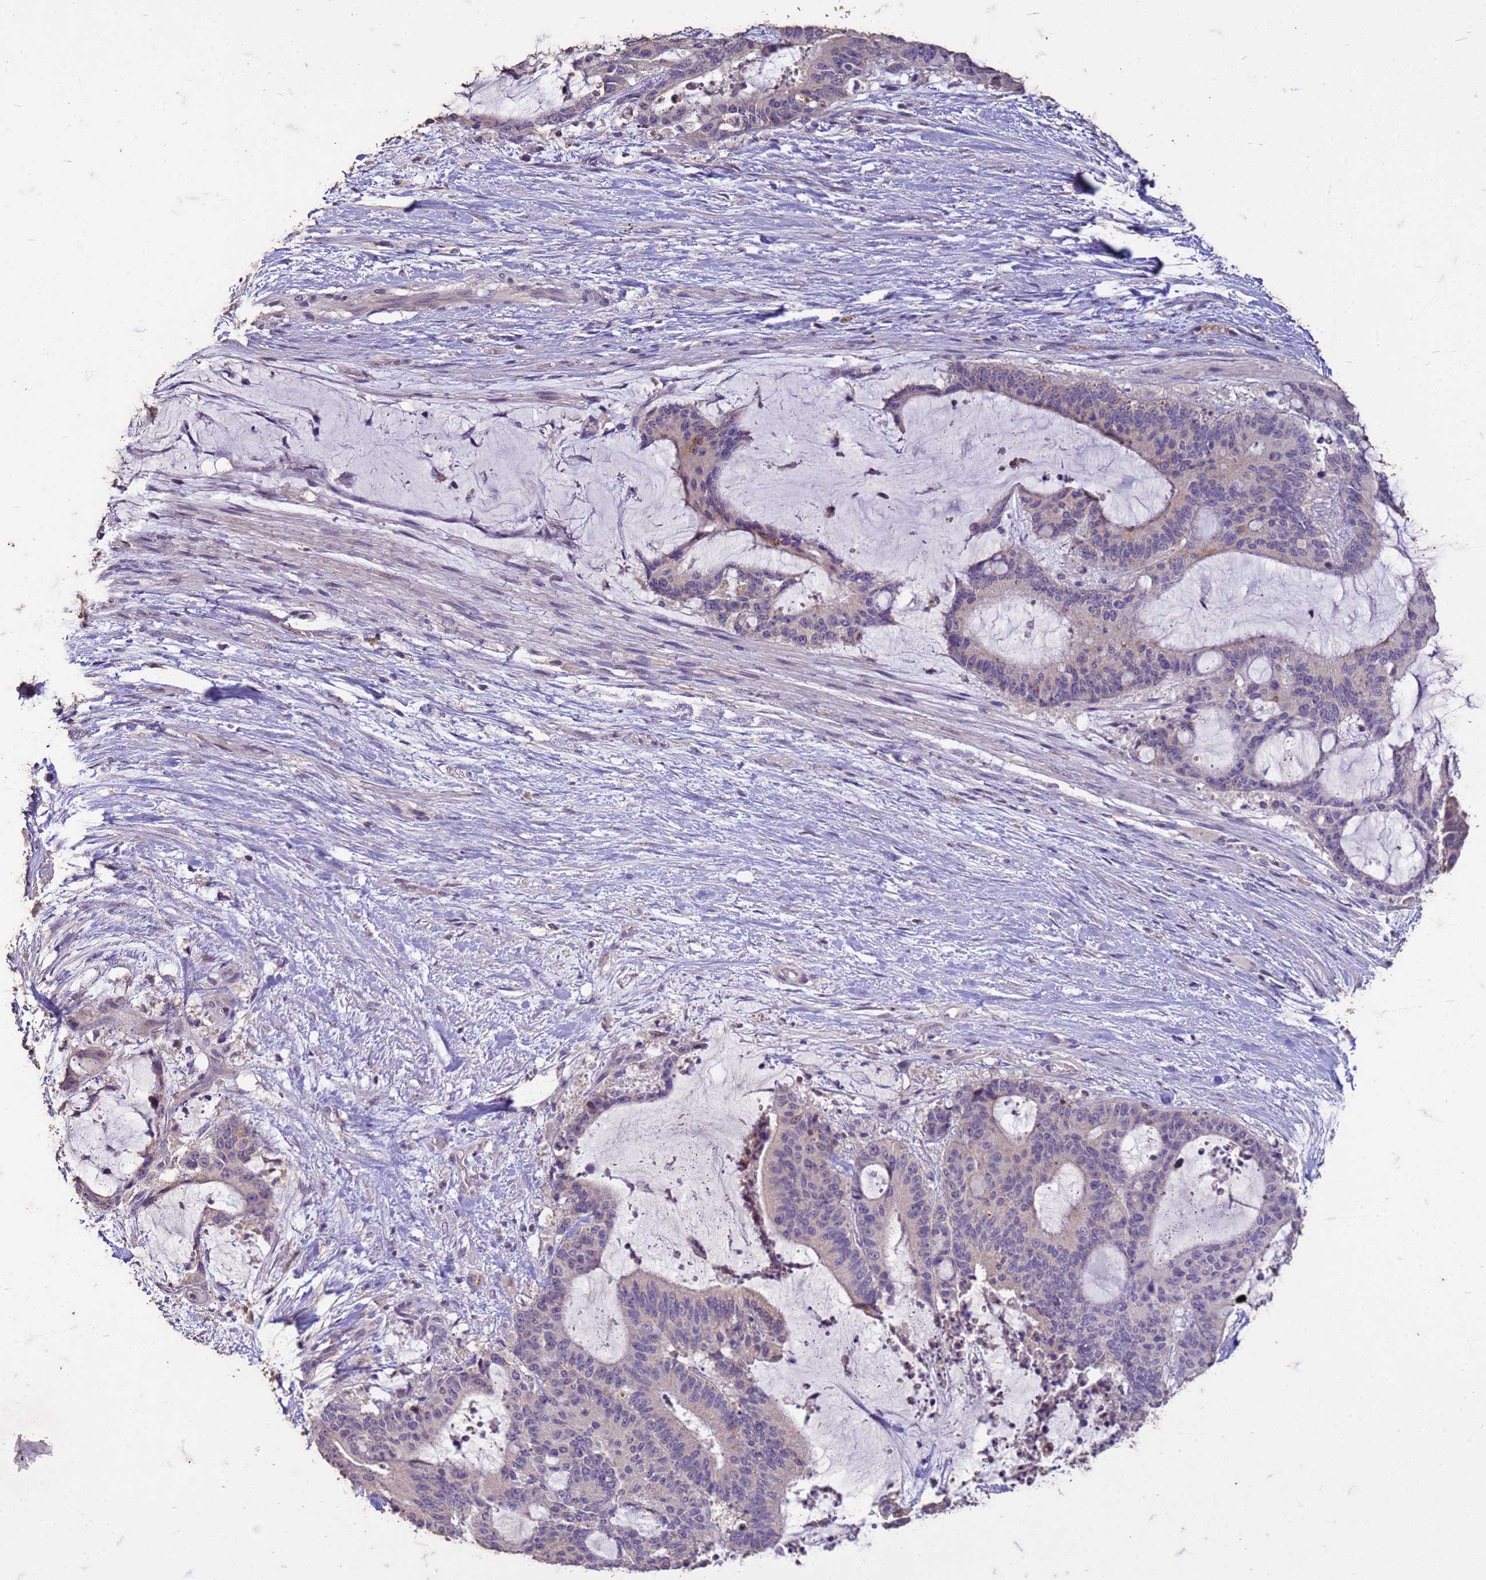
{"staining": {"intensity": "weak", "quantity": "<25%", "location": "cytoplasmic/membranous"}, "tissue": "liver cancer", "cell_type": "Tumor cells", "image_type": "cancer", "snomed": [{"axis": "morphology", "description": "Normal tissue, NOS"}, {"axis": "morphology", "description": "Cholangiocarcinoma"}, {"axis": "topography", "description": "Liver"}, {"axis": "topography", "description": "Peripheral nerve tissue"}], "caption": "IHC image of neoplastic tissue: liver cholangiocarcinoma stained with DAB exhibits no significant protein expression in tumor cells.", "gene": "FAM184B", "patient": {"sex": "female", "age": 73}}